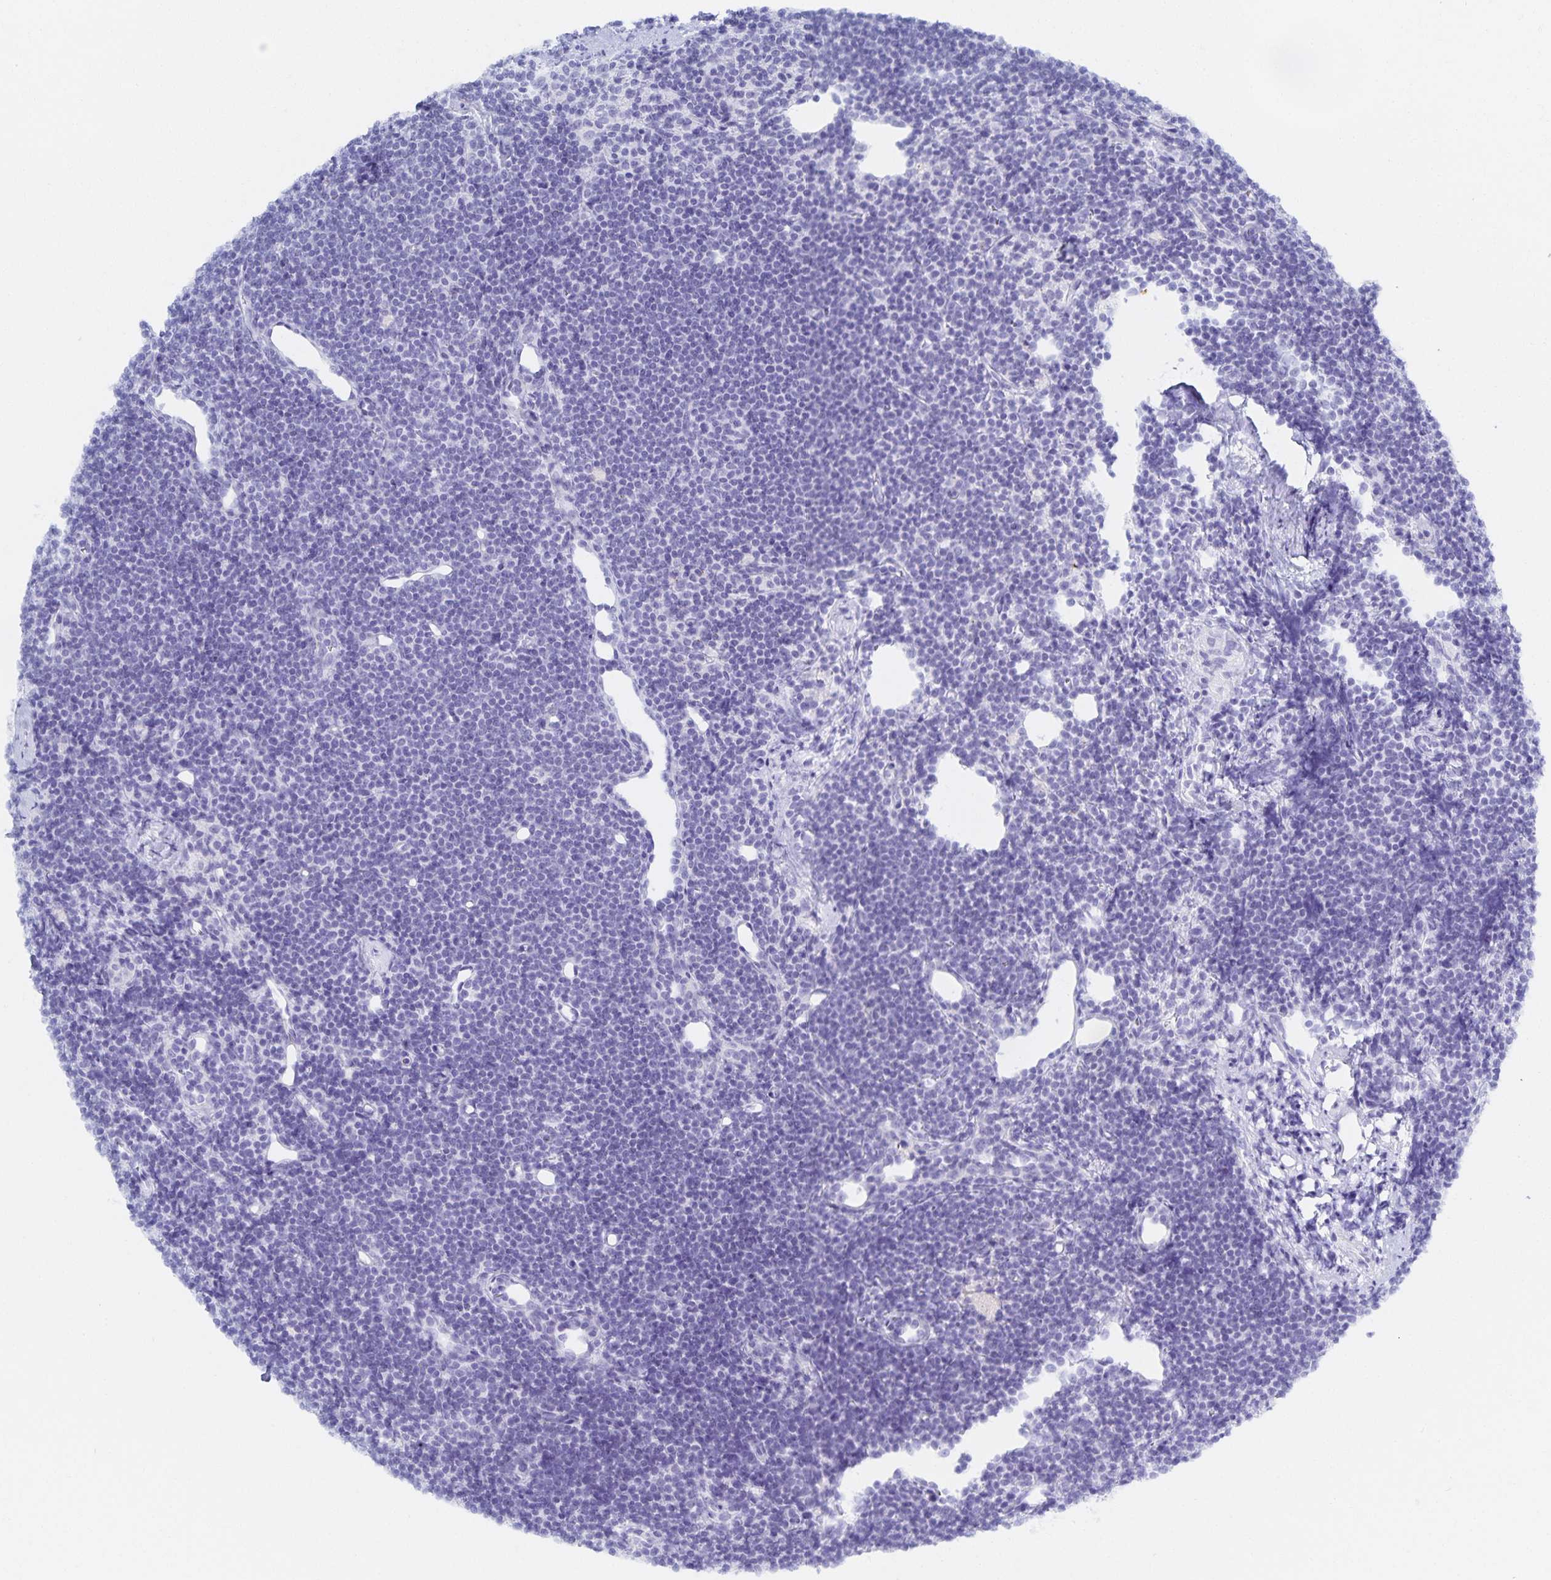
{"staining": {"intensity": "negative", "quantity": "none", "location": "none"}, "tissue": "lymphoma", "cell_type": "Tumor cells", "image_type": "cancer", "snomed": [{"axis": "morphology", "description": "Malignant lymphoma, non-Hodgkin's type, Low grade"}, {"axis": "topography", "description": "Lymph node"}], "caption": "This histopathology image is of low-grade malignant lymphoma, non-Hodgkin's type stained with immunohistochemistry to label a protein in brown with the nuclei are counter-stained blue. There is no expression in tumor cells. (DAB (3,3'-diaminobenzidine) IHC visualized using brightfield microscopy, high magnification).", "gene": "SNTN", "patient": {"sex": "female", "age": 73}}